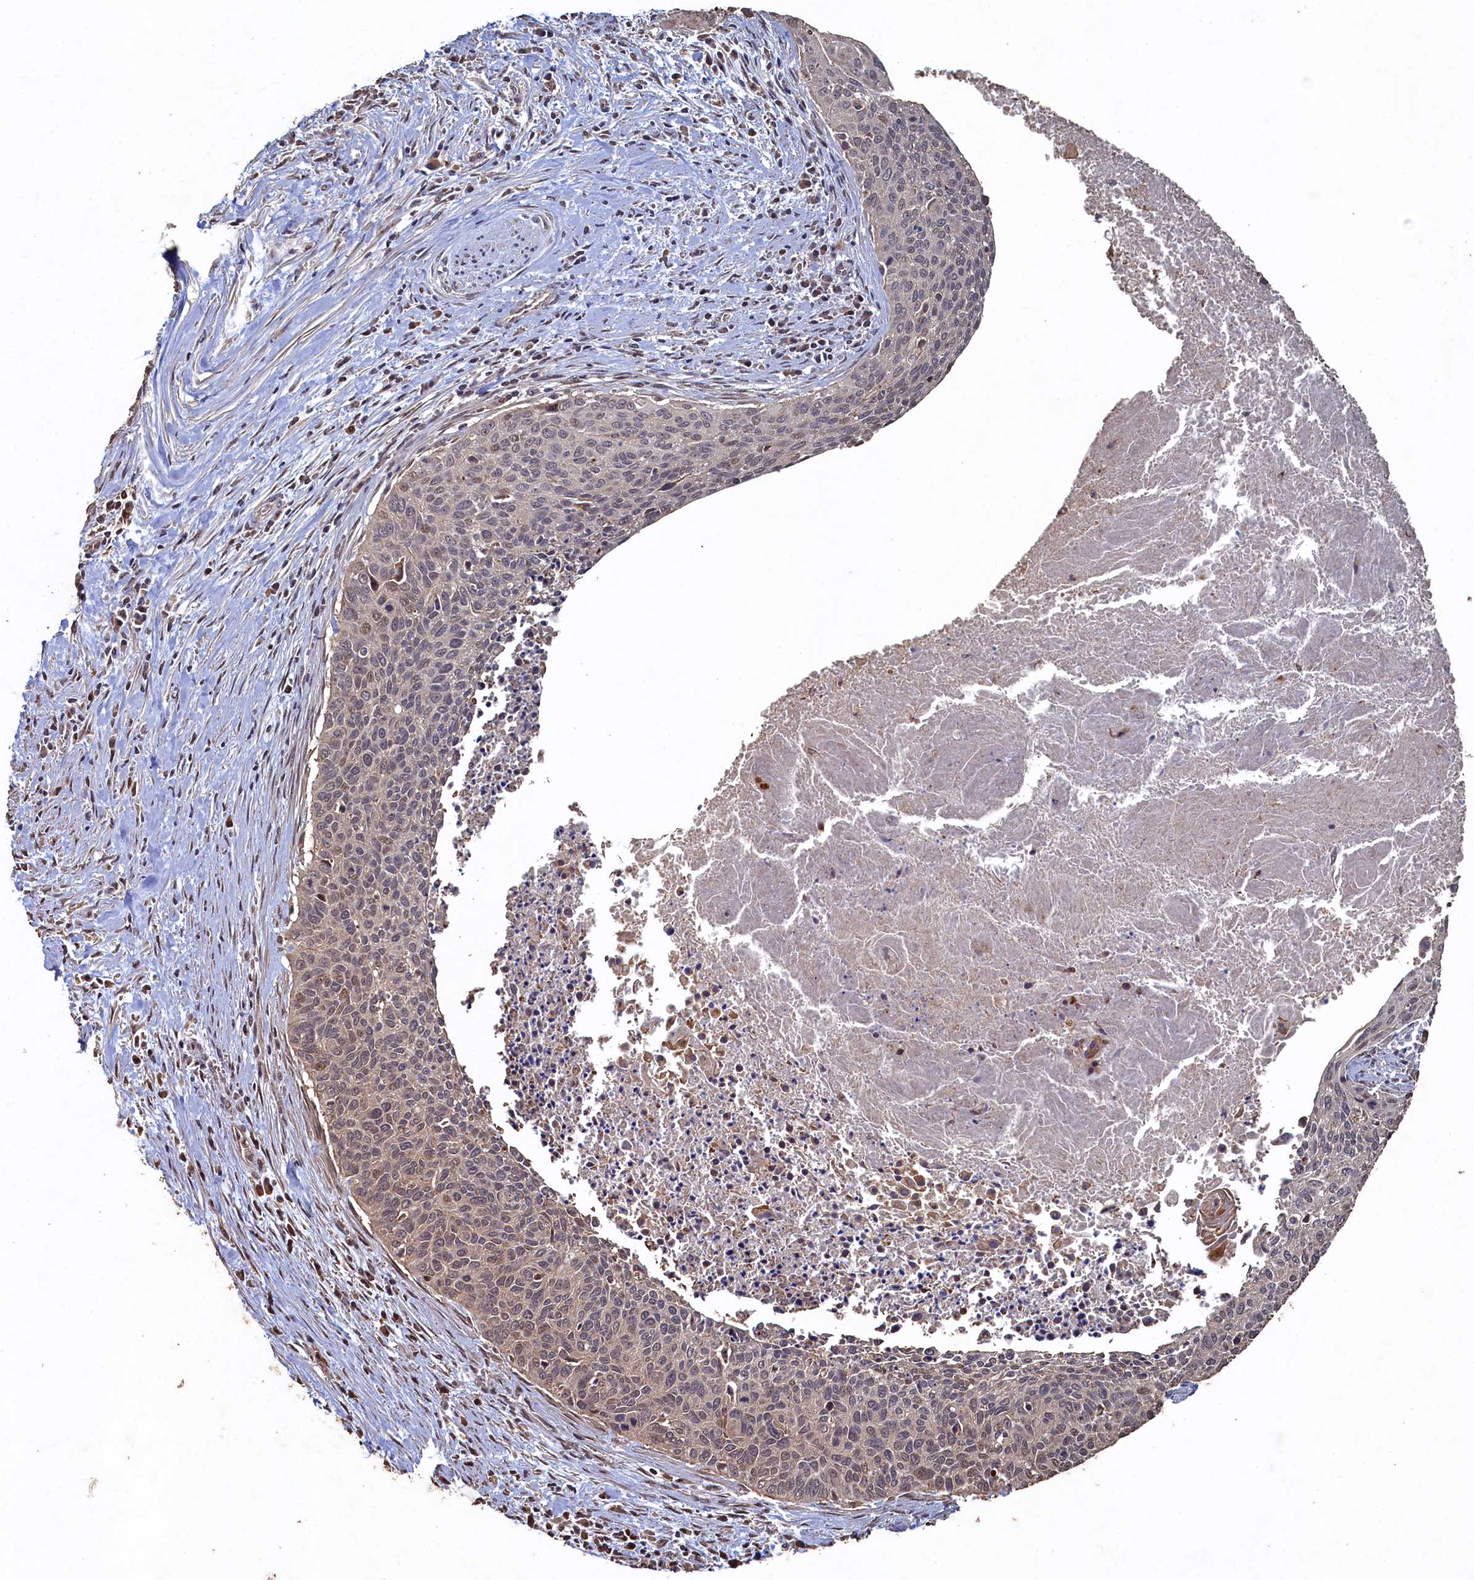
{"staining": {"intensity": "weak", "quantity": "<25%", "location": "nuclear"}, "tissue": "cervical cancer", "cell_type": "Tumor cells", "image_type": "cancer", "snomed": [{"axis": "morphology", "description": "Squamous cell carcinoma, NOS"}, {"axis": "topography", "description": "Cervix"}], "caption": "Immunohistochemistry (IHC) micrograph of cervical cancer stained for a protein (brown), which displays no staining in tumor cells.", "gene": "PIGN", "patient": {"sex": "female", "age": 55}}